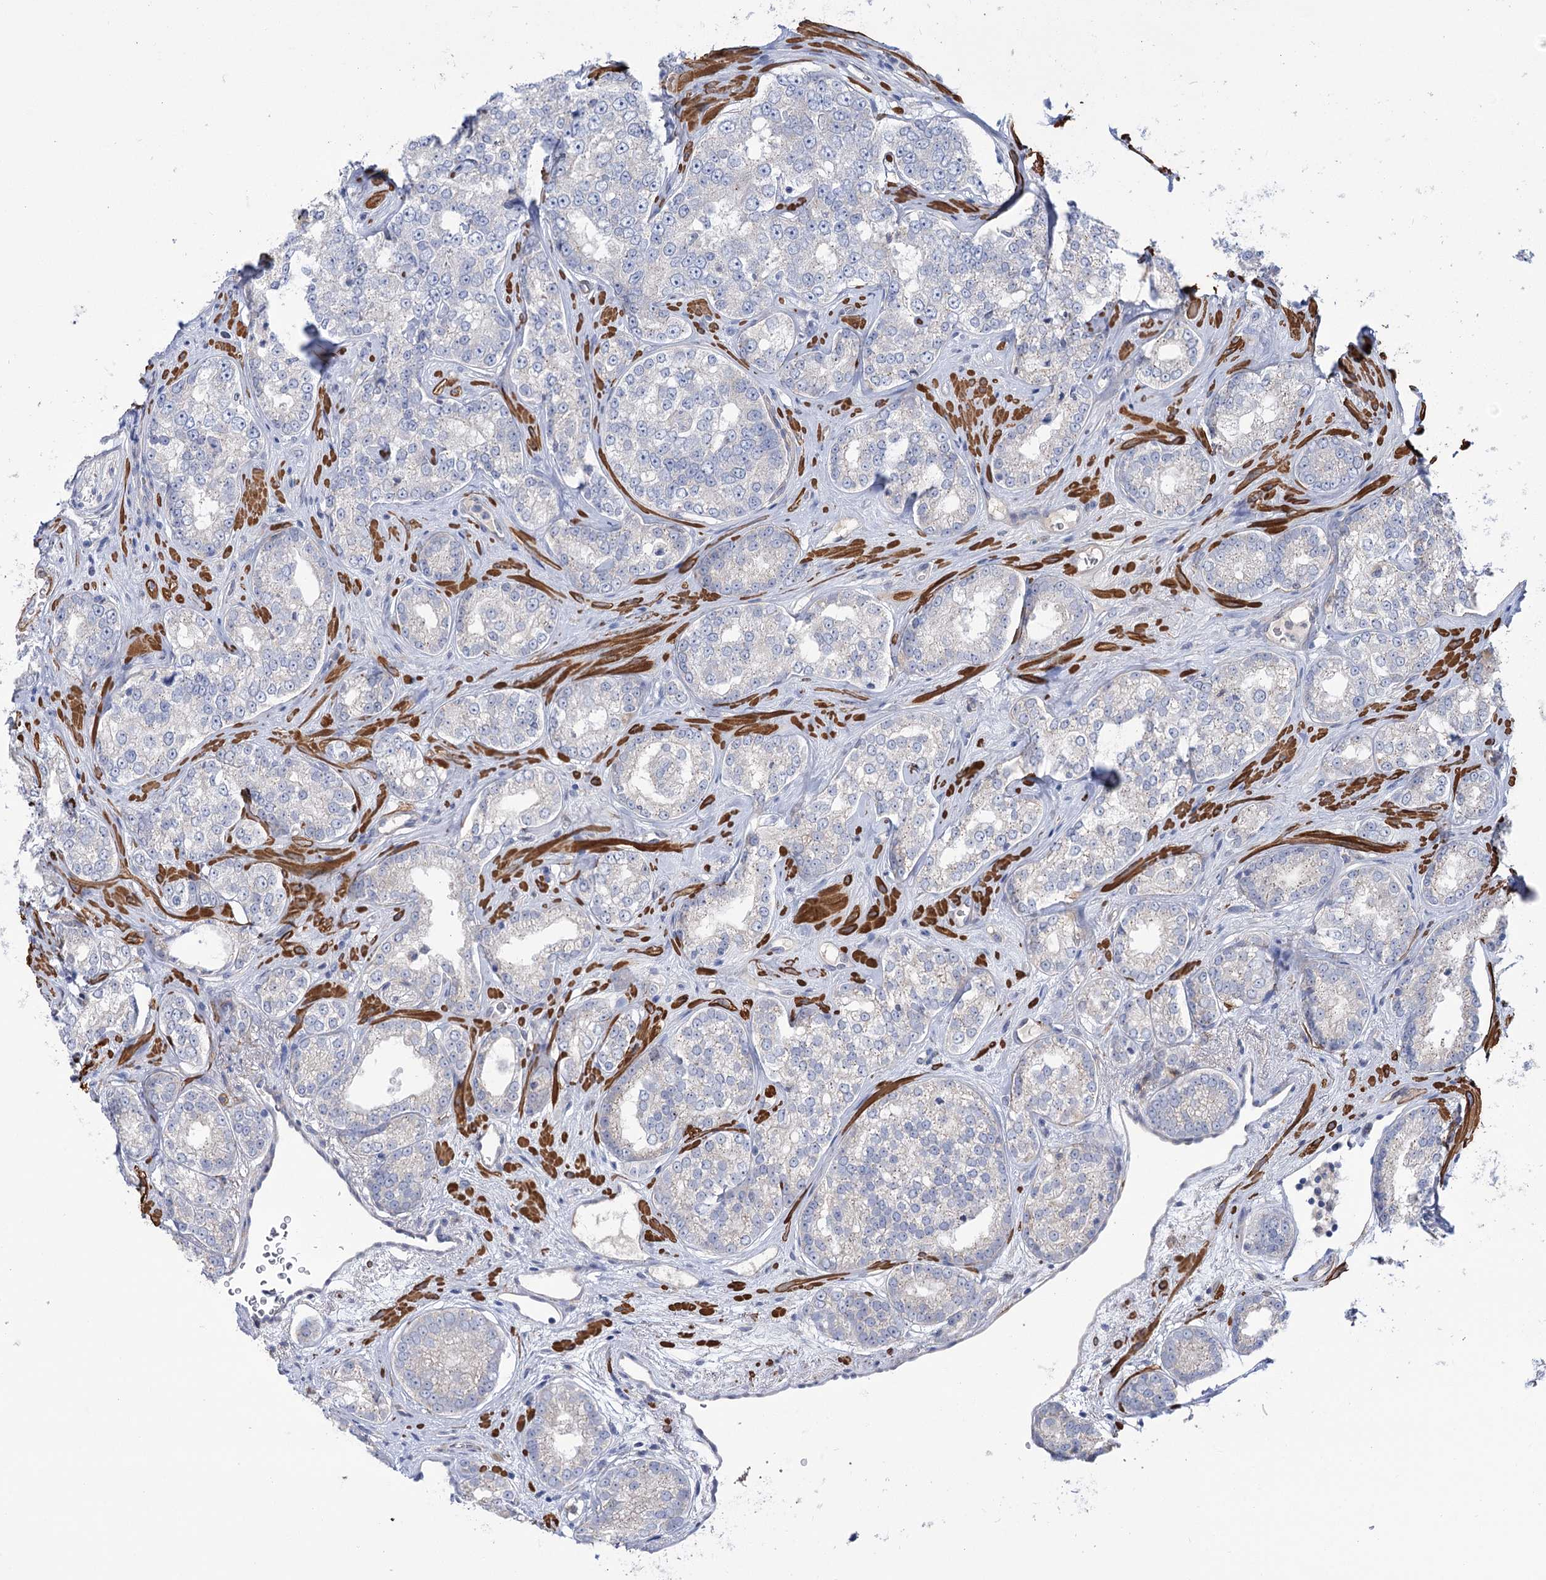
{"staining": {"intensity": "negative", "quantity": "none", "location": "none"}, "tissue": "prostate cancer", "cell_type": "Tumor cells", "image_type": "cancer", "snomed": [{"axis": "morphology", "description": "Normal tissue, NOS"}, {"axis": "morphology", "description": "Adenocarcinoma, High grade"}, {"axis": "topography", "description": "Prostate"}], "caption": "DAB immunohistochemical staining of prostate high-grade adenocarcinoma shows no significant staining in tumor cells. Brightfield microscopy of immunohistochemistry (IHC) stained with DAB (3,3'-diaminobenzidine) (brown) and hematoxylin (blue), captured at high magnification.", "gene": "WASHC3", "patient": {"sex": "male", "age": 83}}